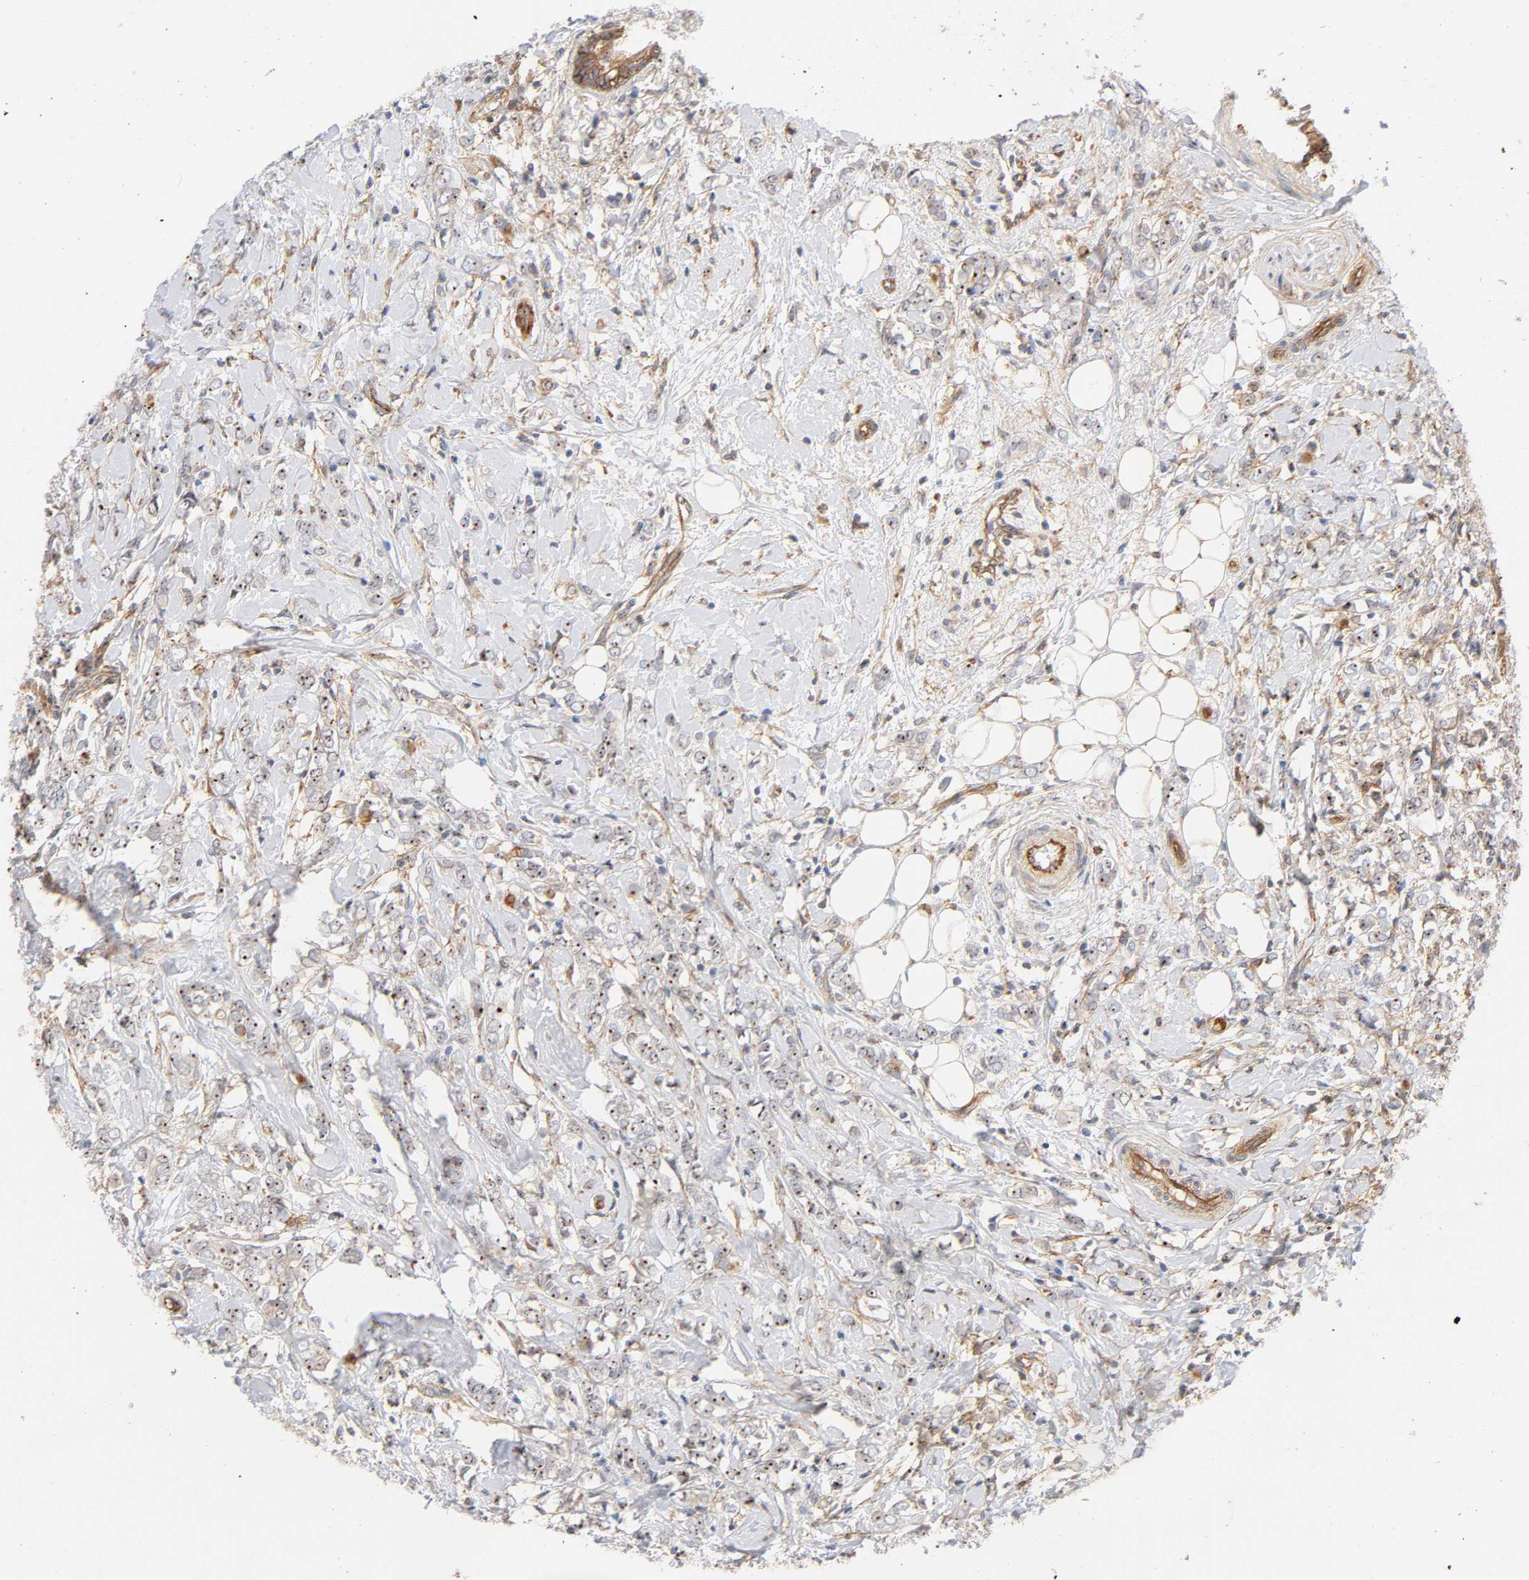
{"staining": {"intensity": "strong", "quantity": ">75%", "location": "nuclear"}, "tissue": "breast cancer", "cell_type": "Tumor cells", "image_type": "cancer", "snomed": [{"axis": "morphology", "description": "Normal tissue, NOS"}, {"axis": "morphology", "description": "Lobular carcinoma"}, {"axis": "topography", "description": "Breast"}], "caption": "Human lobular carcinoma (breast) stained with a brown dye displays strong nuclear positive positivity in about >75% of tumor cells.", "gene": "PLD1", "patient": {"sex": "female", "age": 47}}